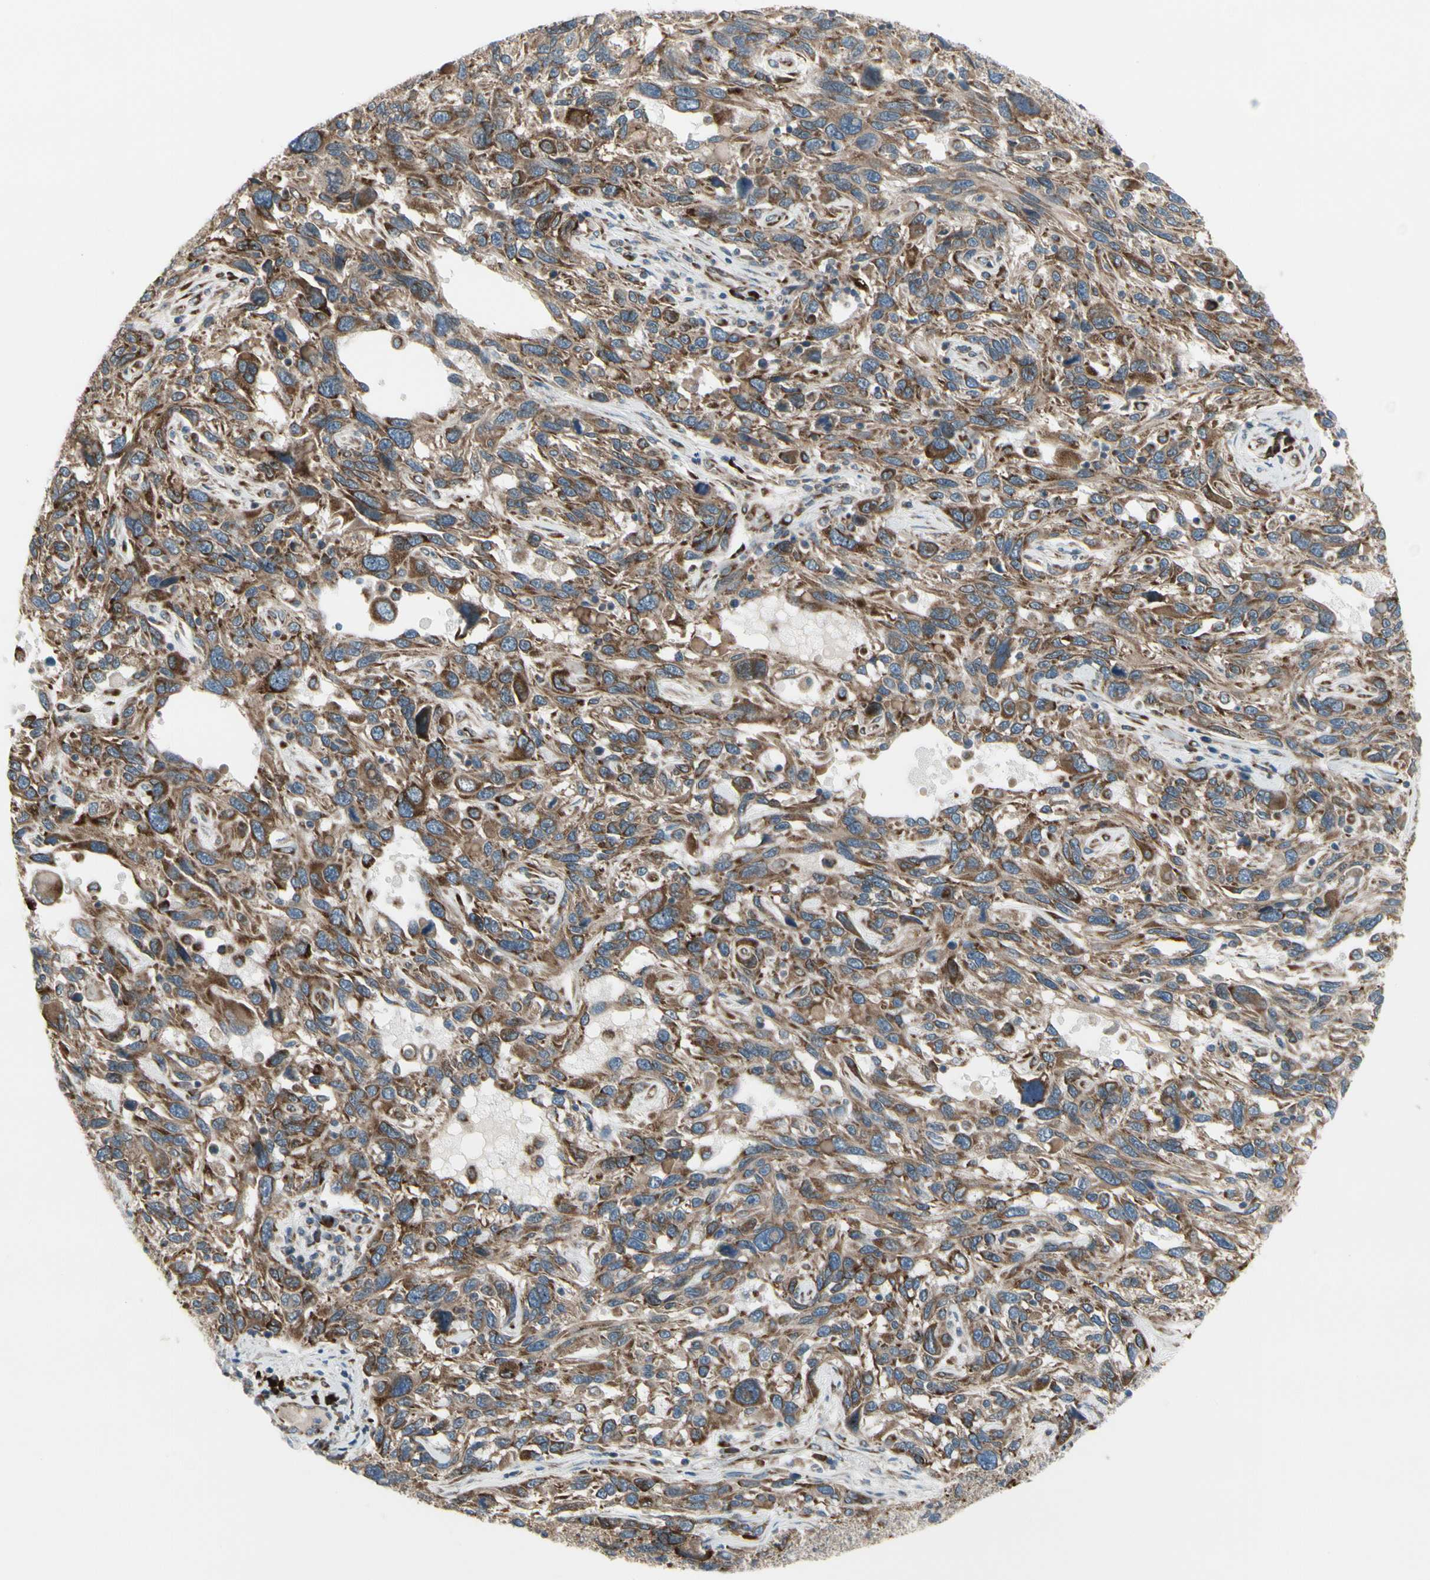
{"staining": {"intensity": "moderate", "quantity": ">75%", "location": "cytoplasmic/membranous"}, "tissue": "melanoma", "cell_type": "Tumor cells", "image_type": "cancer", "snomed": [{"axis": "morphology", "description": "Malignant melanoma, NOS"}, {"axis": "topography", "description": "Skin"}], "caption": "Protein expression by immunohistochemistry shows moderate cytoplasmic/membranous staining in about >75% of tumor cells in malignant melanoma.", "gene": "FNDC3A", "patient": {"sex": "male", "age": 53}}